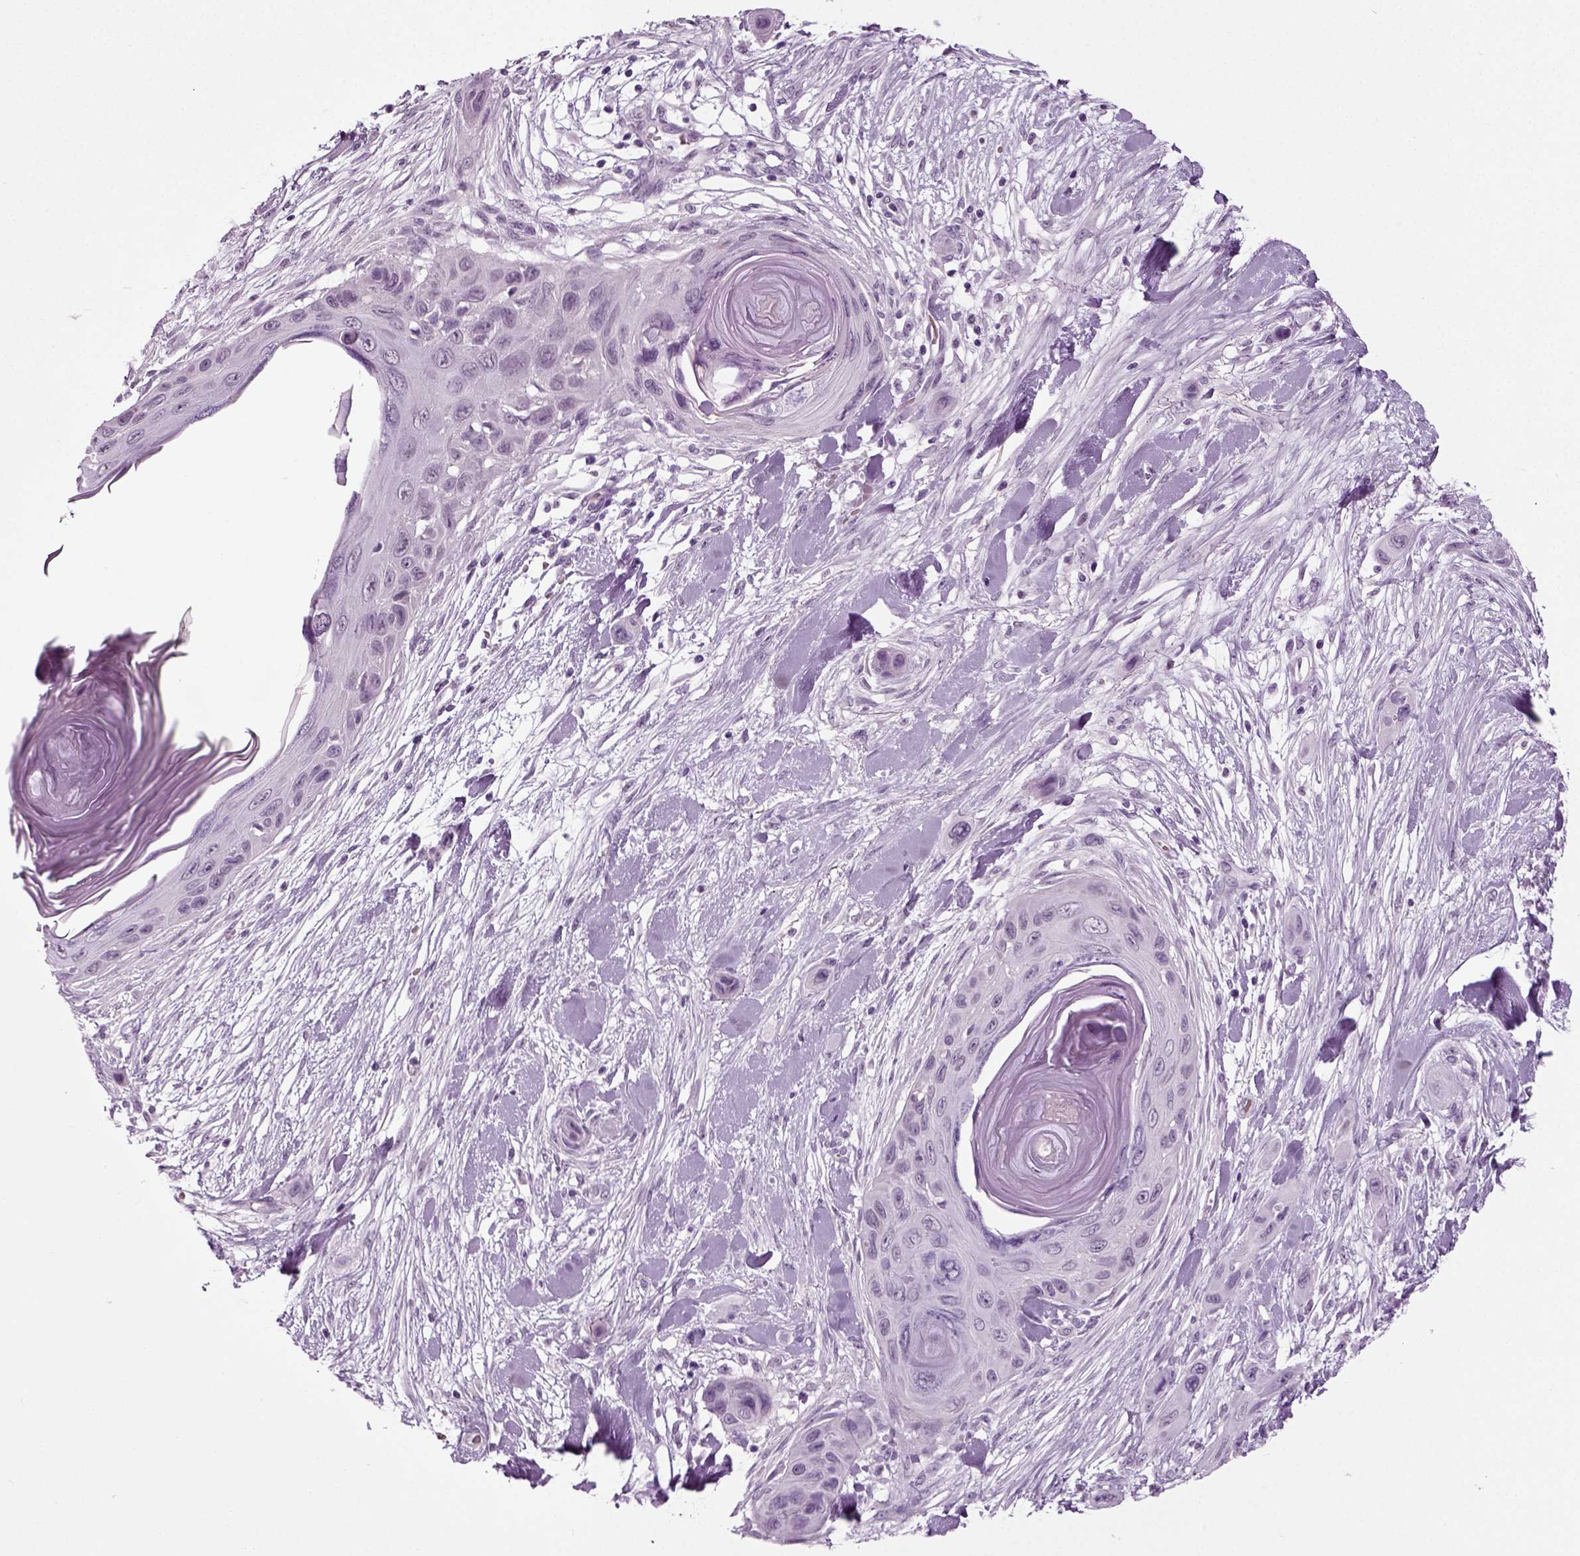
{"staining": {"intensity": "negative", "quantity": "none", "location": "none"}, "tissue": "skin cancer", "cell_type": "Tumor cells", "image_type": "cancer", "snomed": [{"axis": "morphology", "description": "Squamous cell carcinoma, NOS"}, {"axis": "topography", "description": "Skin"}], "caption": "This is an immunohistochemistry (IHC) micrograph of skin cancer (squamous cell carcinoma). There is no expression in tumor cells.", "gene": "ZC2HC1C", "patient": {"sex": "male", "age": 79}}